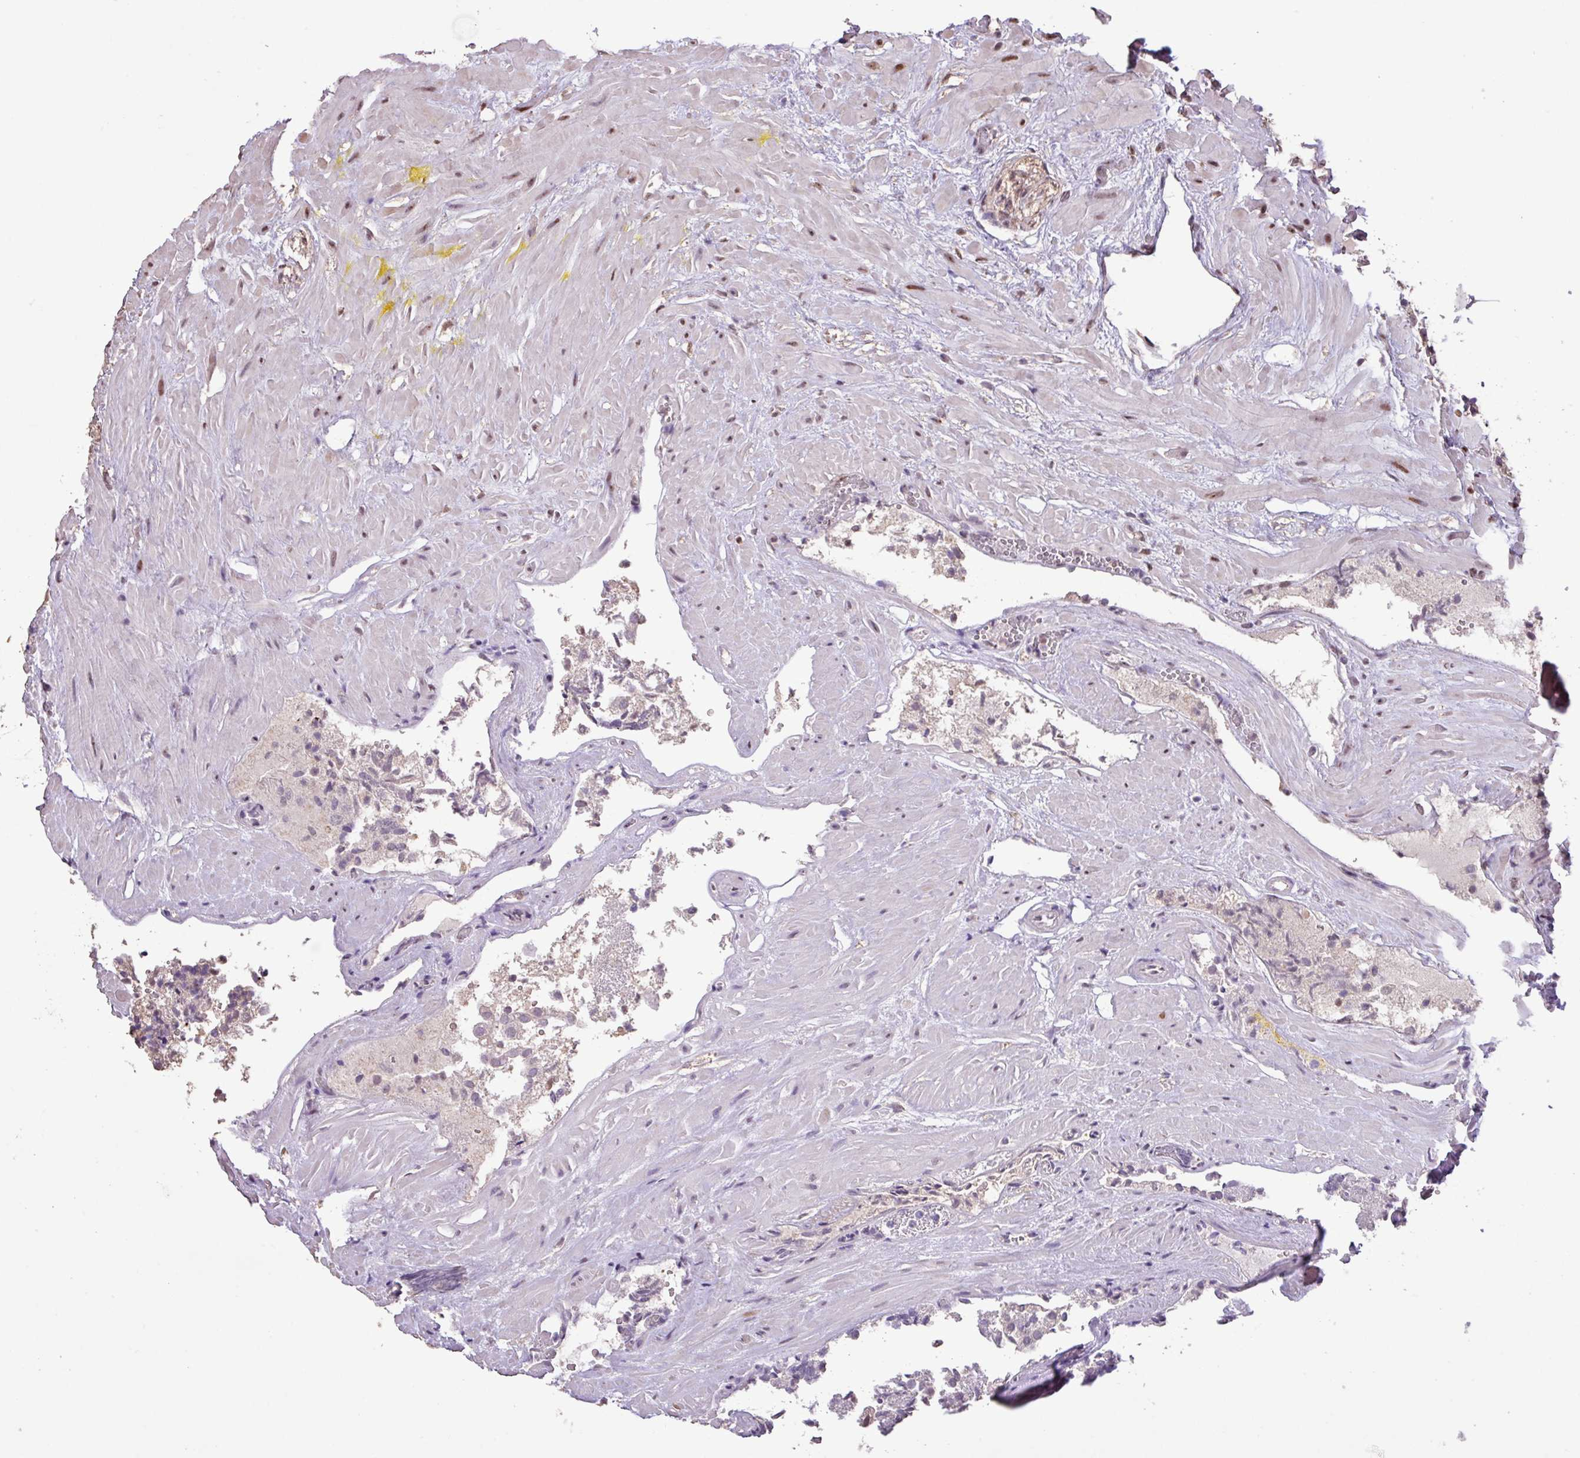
{"staining": {"intensity": "negative", "quantity": "none", "location": "none"}, "tissue": "prostate cancer", "cell_type": "Tumor cells", "image_type": "cancer", "snomed": [{"axis": "morphology", "description": "Adenocarcinoma, High grade"}, {"axis": "topography", "description": "Prostate and seminal vesicle, NOS"}], "caption": "DAB immunohistochemical staining of adenocarcinoma (high-grade) (prostate) reveals no significant positivity in tumor cells.", "gene": "ZNF709", "patient": {"sex": "male", "age": 67}}